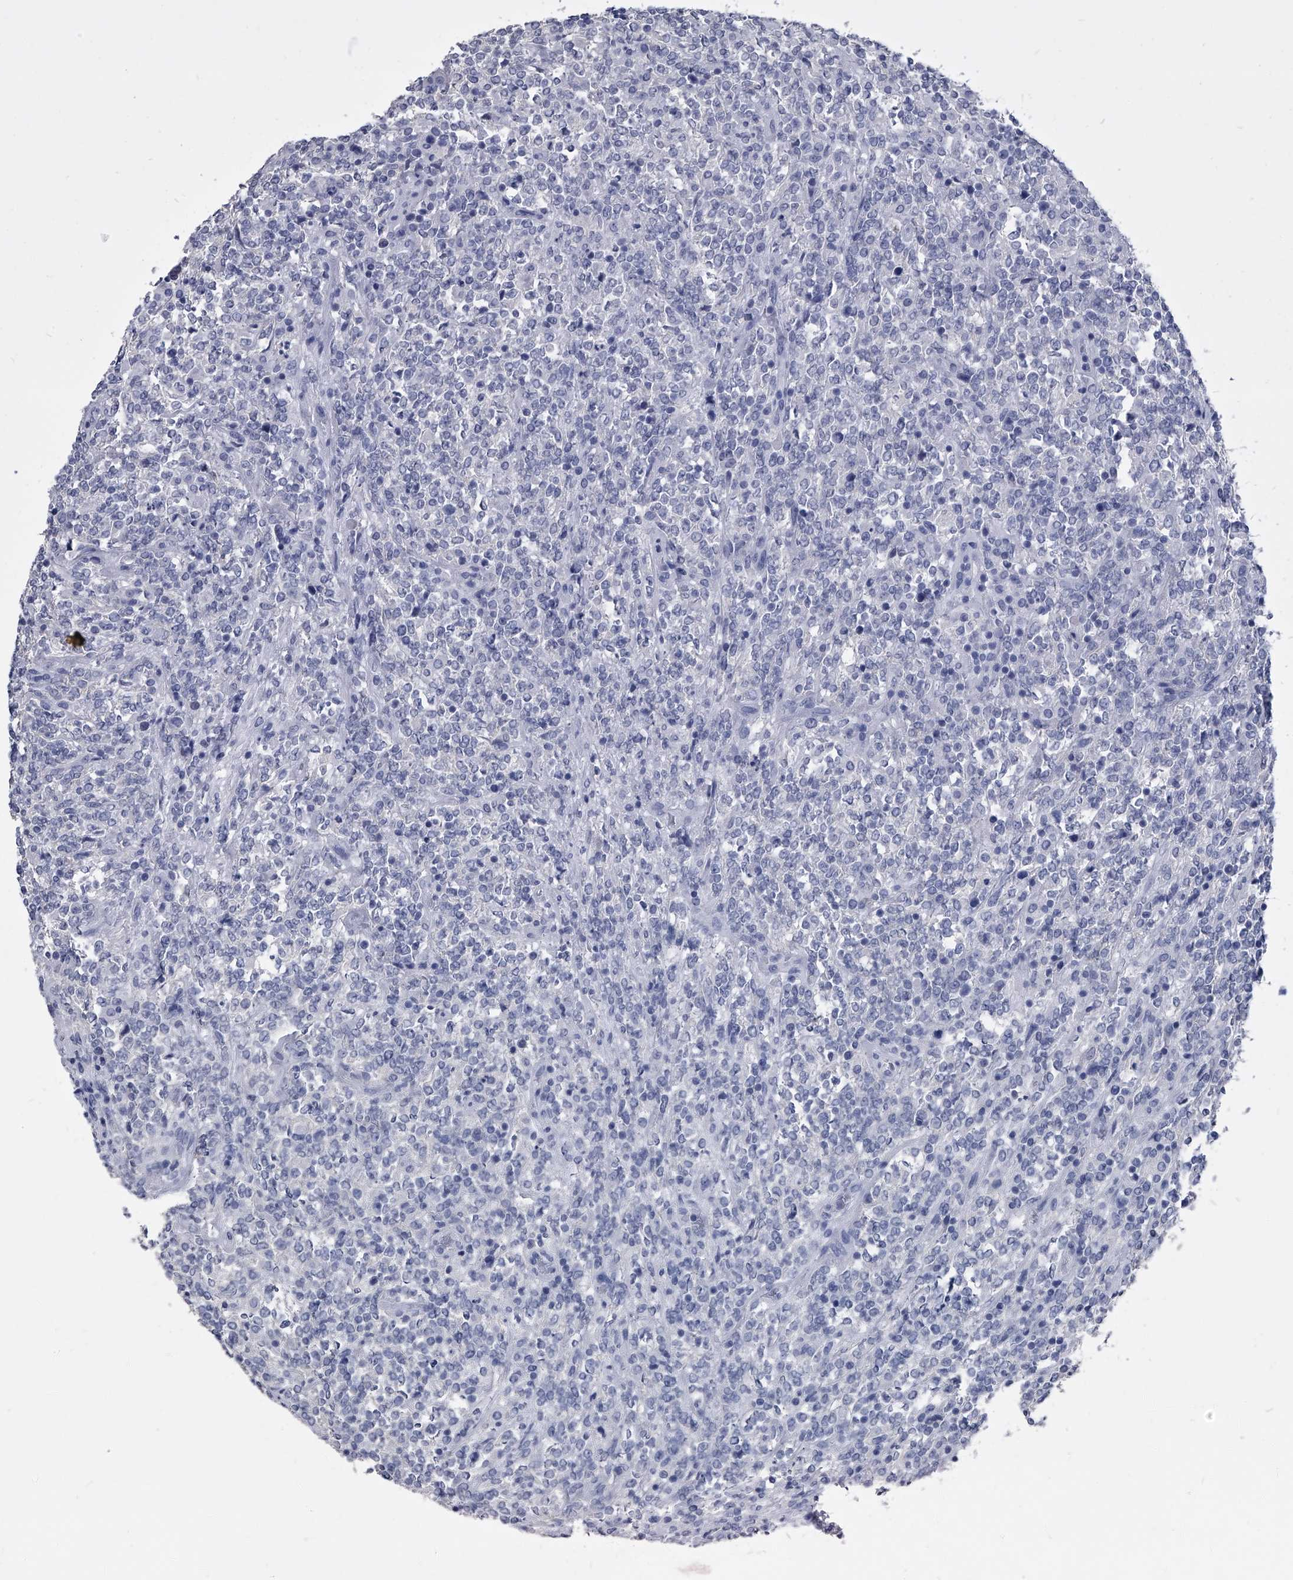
{"staining": {"intensity": "negative", "quantity": "none", "location": "none"}, "tissue": "lymphoma", "cell_type": "Tumor cells", "image_type": "cancer", "snomed": [{"axis": "morphology", "description": "Malignant lymphoma, non-Hodgkin's type, High grade"}, {"axis": "topography", "description": "Soft tissue"}], "caption": "High magnification brightfield microscopy of high-grade malignant lymphoma, non-Hodgkin's type stained with DAB (brown) and counterstained with hematoxylin (blue): tumor cells show no significant positivity.", "gene": "BCAS1", "patient": {"sex": "male", "age": 18}}